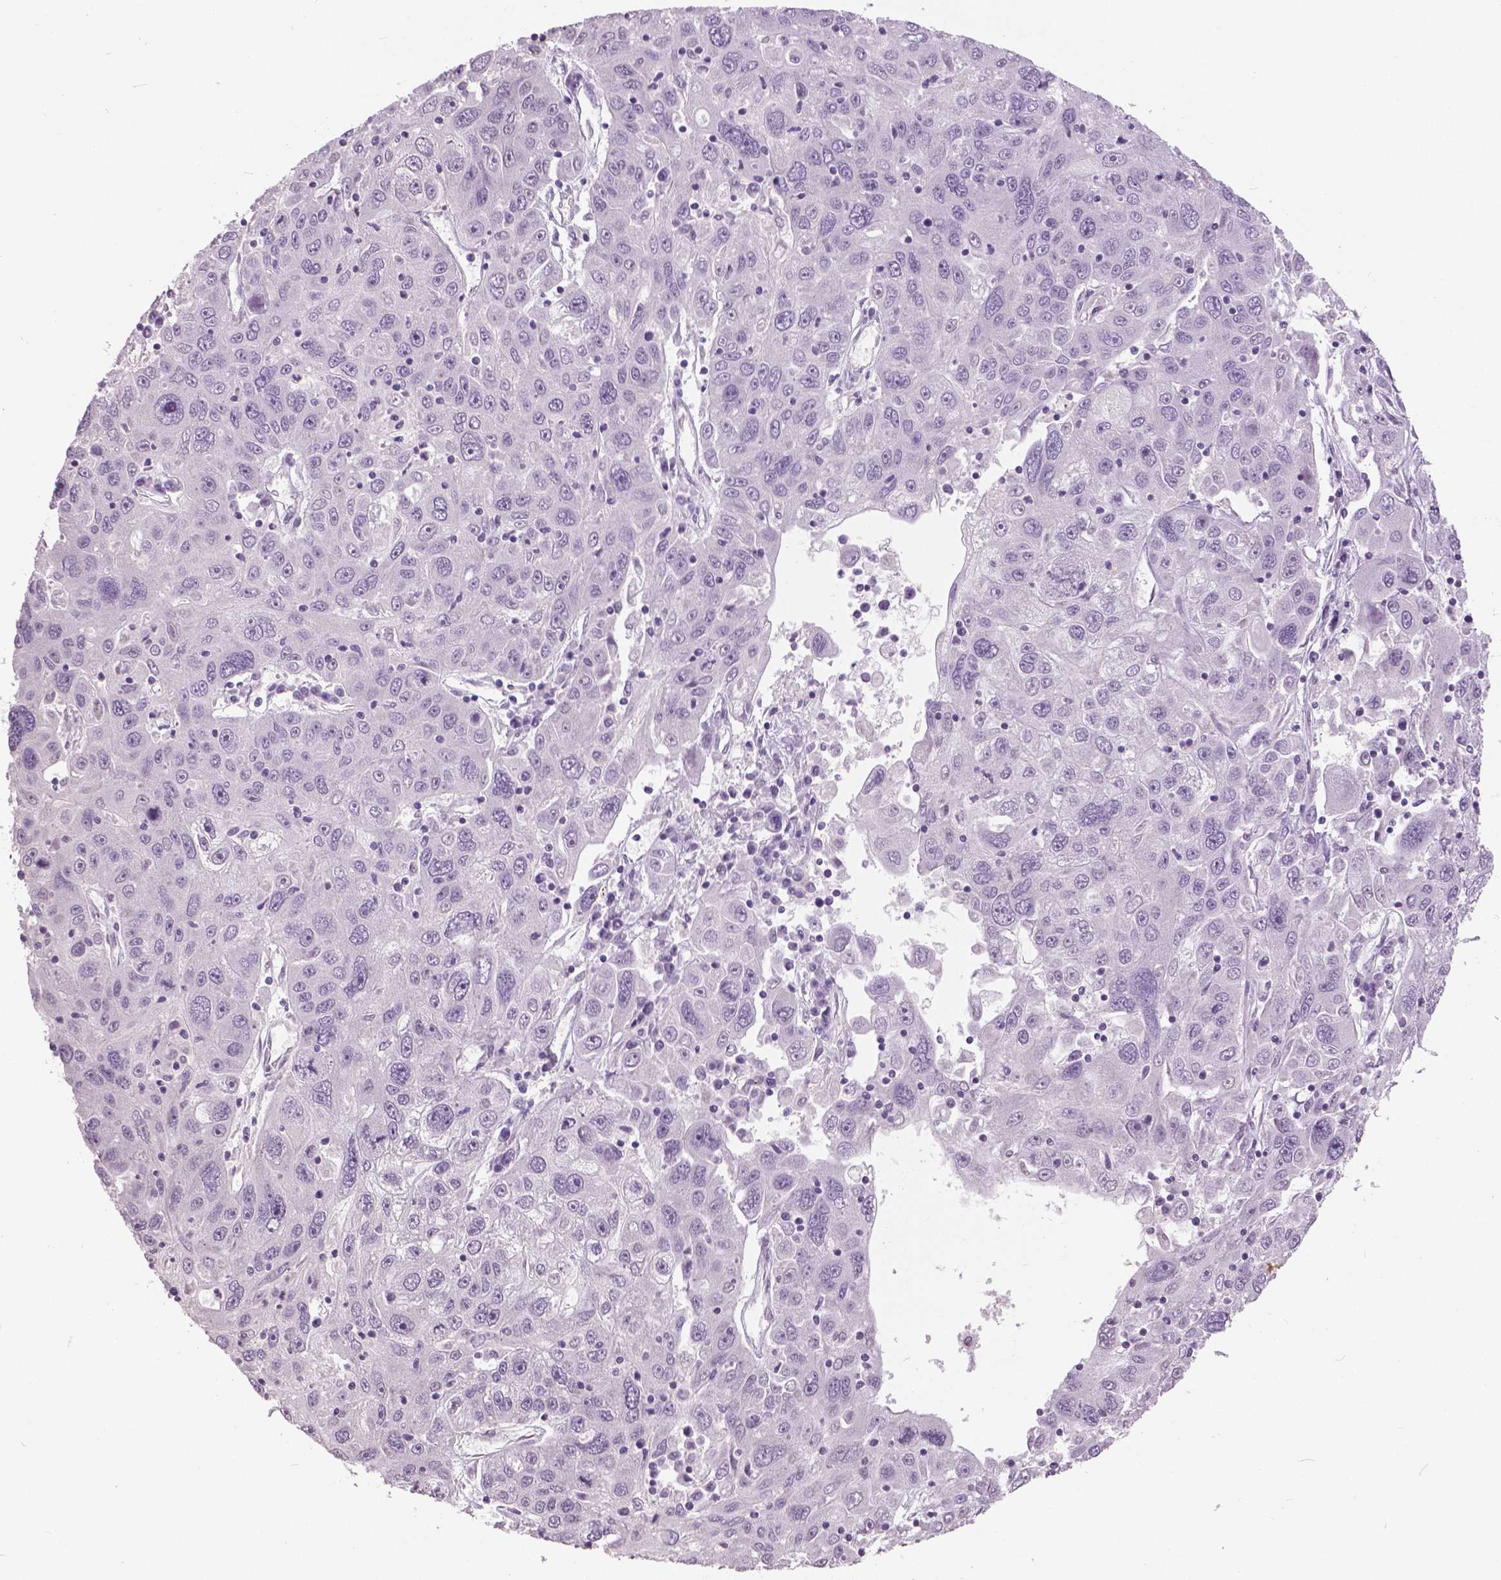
{"staining": {"intensity": "negative", "quantity": "none", "location": "none"}, "tissue": "stomach cancer", "cell_type": "Tumor cells", "image_type": "cancer", "snomed": [{"axis": "morphology", "description": "Adenocarcinoma, NOS"}, {"axis": "topography", "description": "Stomach"}], "caption": "Tumor cells are negative for brown protein staining in stomach adenocarcinoma.", "gene": "GRIN2A", "patient": {"sex": "male", "age": 56}}